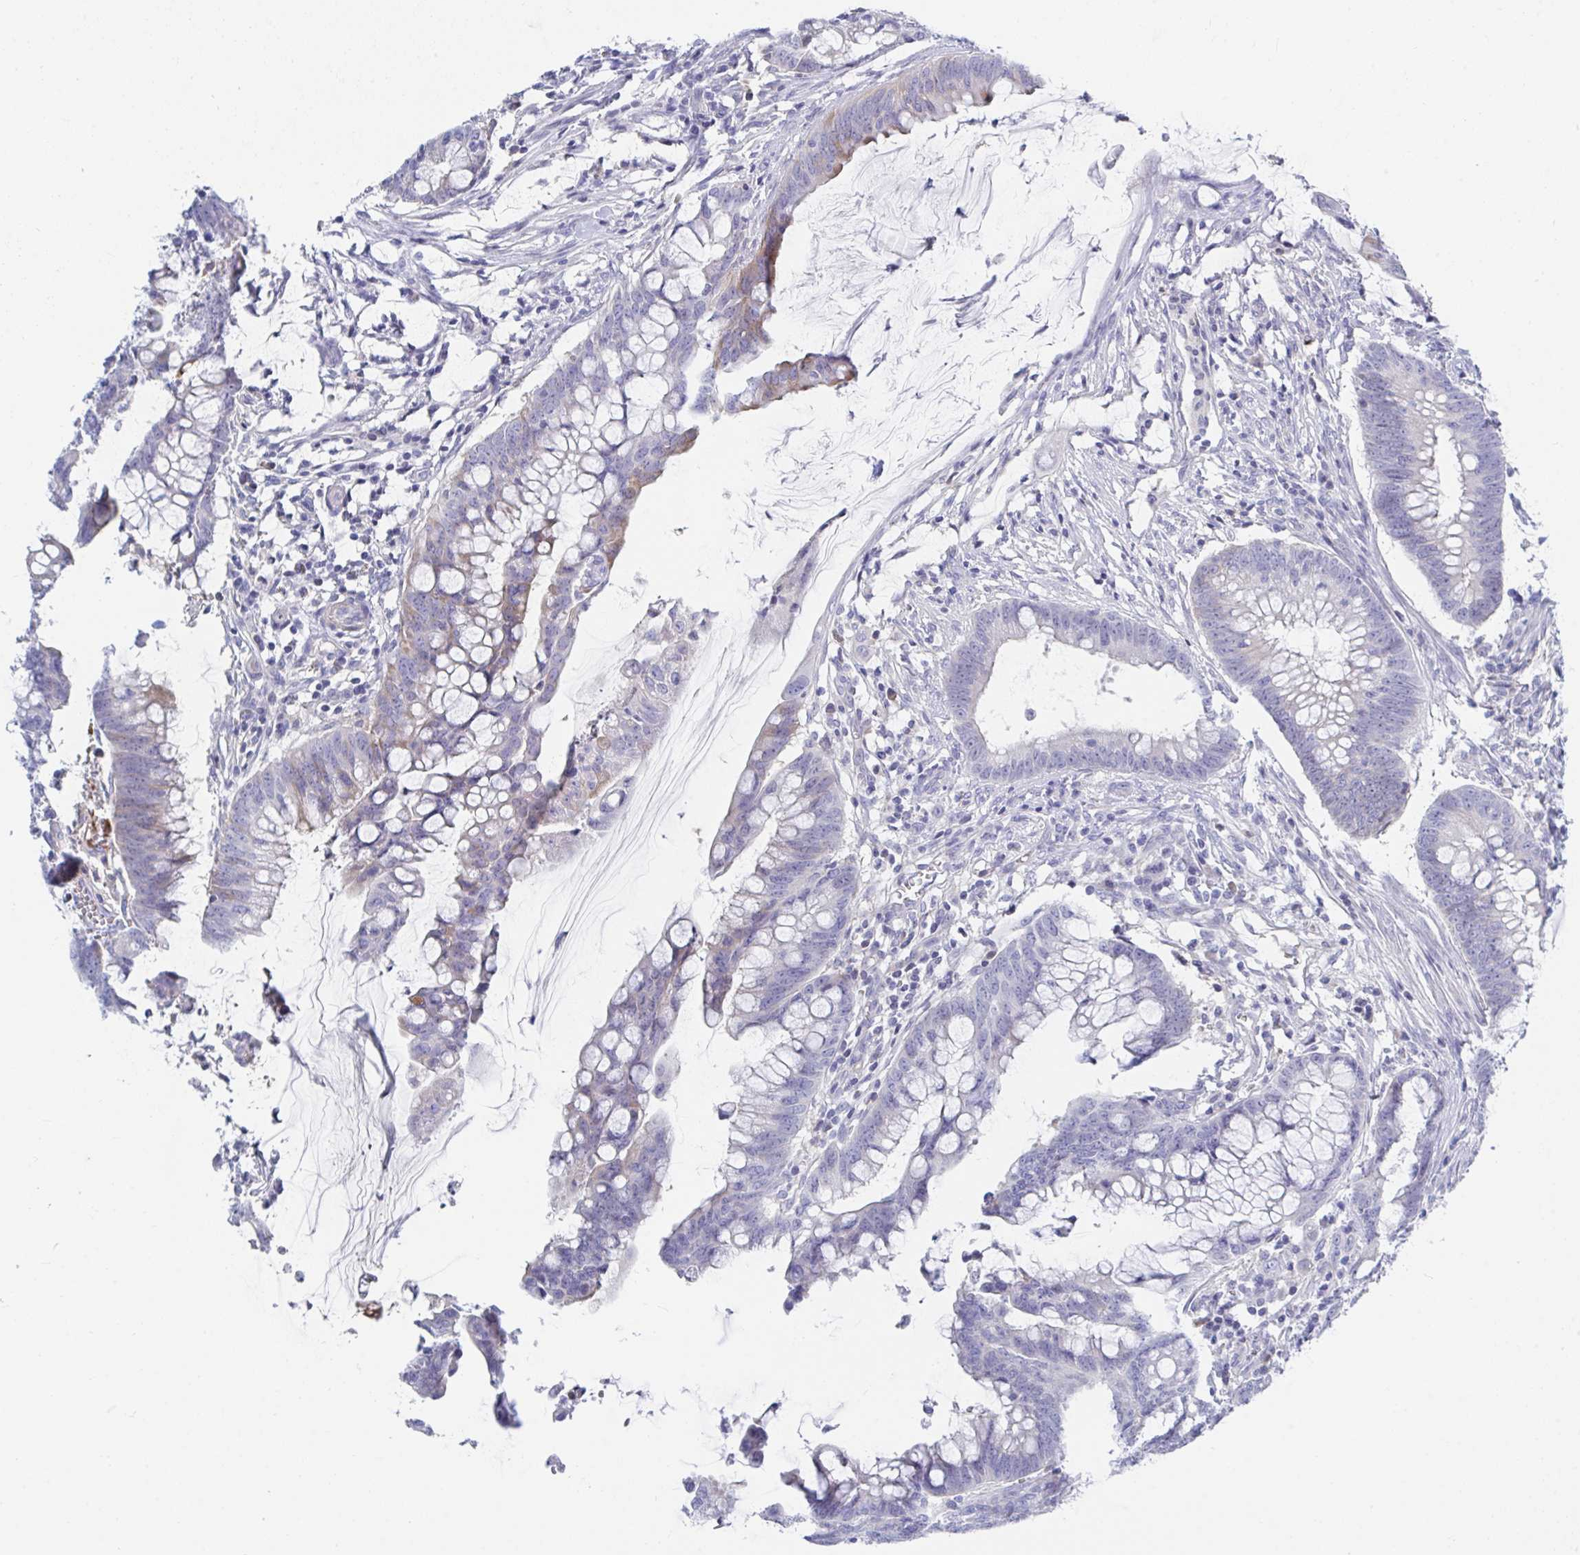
{"staining": {"intensity": "weak", "quantity": "<25%", "location": "cytoplasmic/membranous"}, "tissue": "colorectal cancer", "cell_type": "Tumor cells", "image_type": "cancer", "snomed": [{"axis": "morphology", "description": "Adenocarcinoma, NOS"}, {"axis": "topography", "description": "Colon"}], "caption": "A photomicrograph of colorectal cancer stained for a protein displays no brown staining in tumor cells.", "gene": "TNFAIP6", "patient": {"sex": "male", "age": 62}}